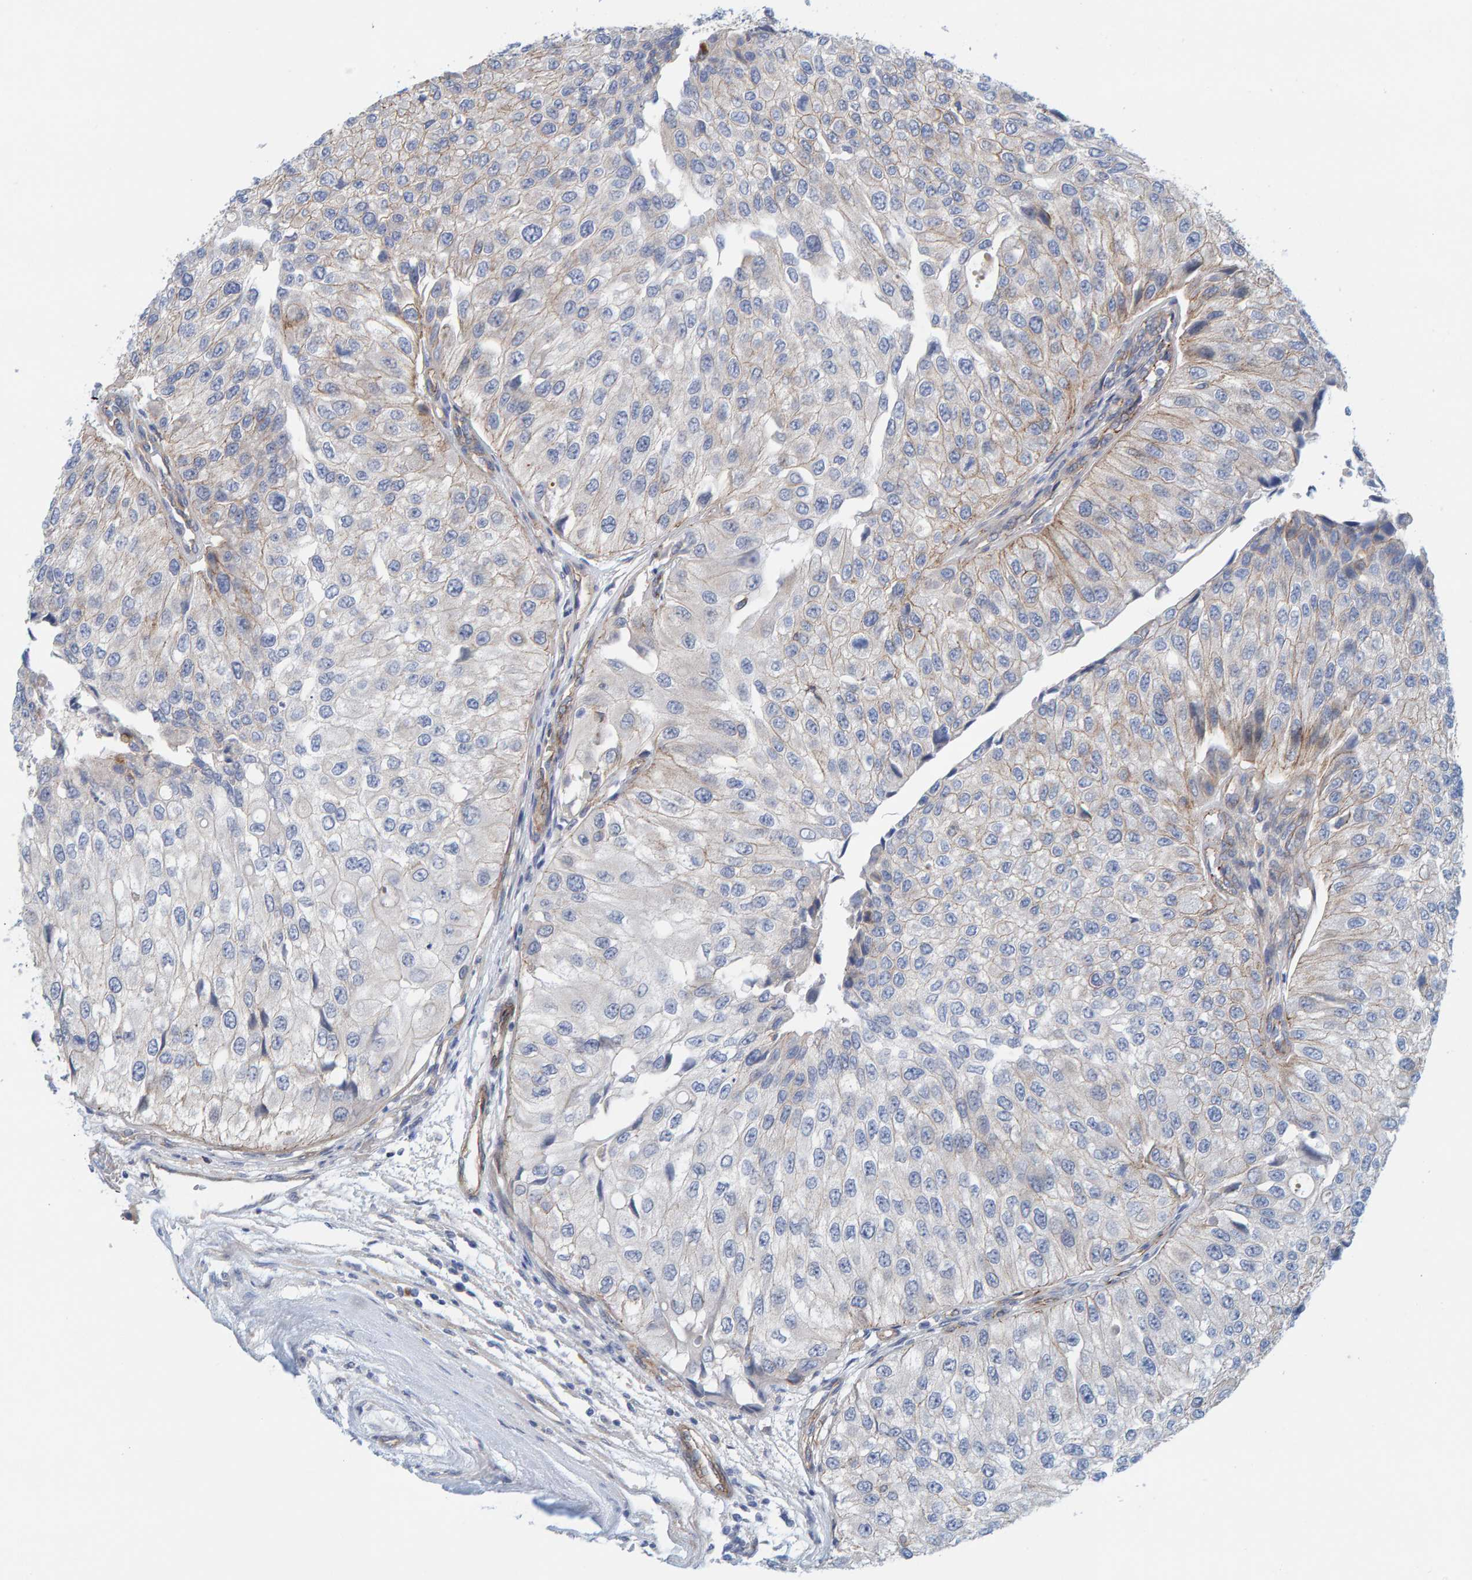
{"staining": {"intensity": "negative", "quantity": "none", "location": "none"}, "tissue": "urothelial cancer", "cell_type": "Tumor cells", "image_type": "cancer", "snomed": [{"axis": "morphology", "description": "Urothelial carcinoma, High grade"}, {"axis": "topography", "description": "Kidney"}, {"axis": "topography", "description": "Urinary bladder"}], "caption": "Immunohistochemistry photomicrograph of urothelial carcinoma (high-grade) stained for a protein (brown), which reveals no staining in tumor cells. (DAB (3,3'-diaminobenzidine) immunohistochemistry with hematoxylin counter stain).", "gene": "KRBA2", "patient": {"sex": "male", "age": 77}}